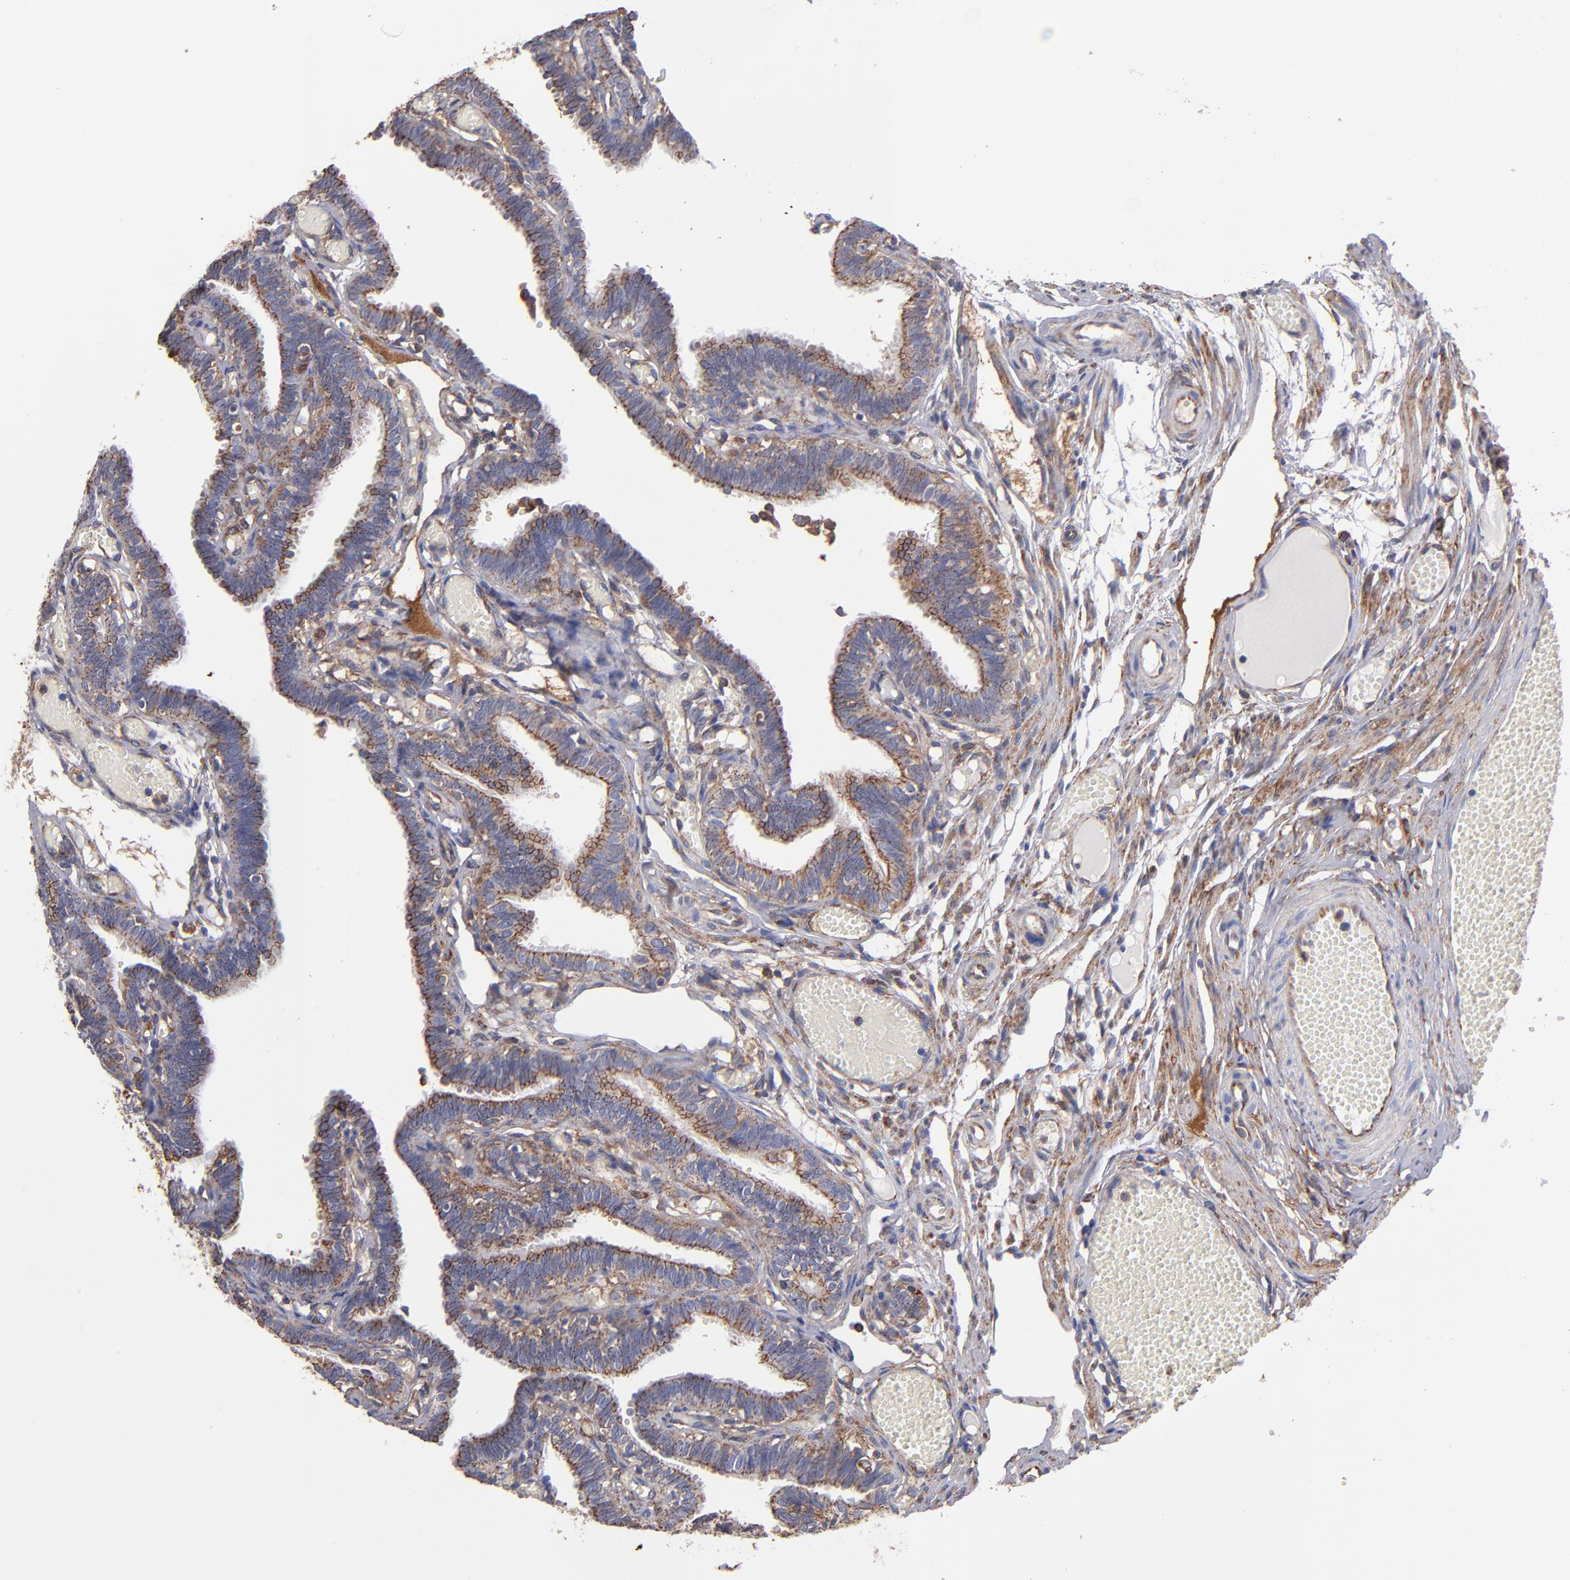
{"staining": {"intensity": "weak", "quantity": ">75%", "location": "cytoplasmic/membranous"}, "tissue": "fallopian tube", "cell_type": "Glandular cells", "image_type": "normal", "snomed": [{"axis": "morphology", "description": "Normal tissue, NOS"}, {"axis": "topography", "description": "Fallopian tube"}], "caption": "Immunohistochemistry of benign human fallopian tube reveals low levels of weak cytoplasmic/membranous expression in about >75% of glandular cells.", "gene": "MVP", "patient": {"sex": "female", "age": 29}}